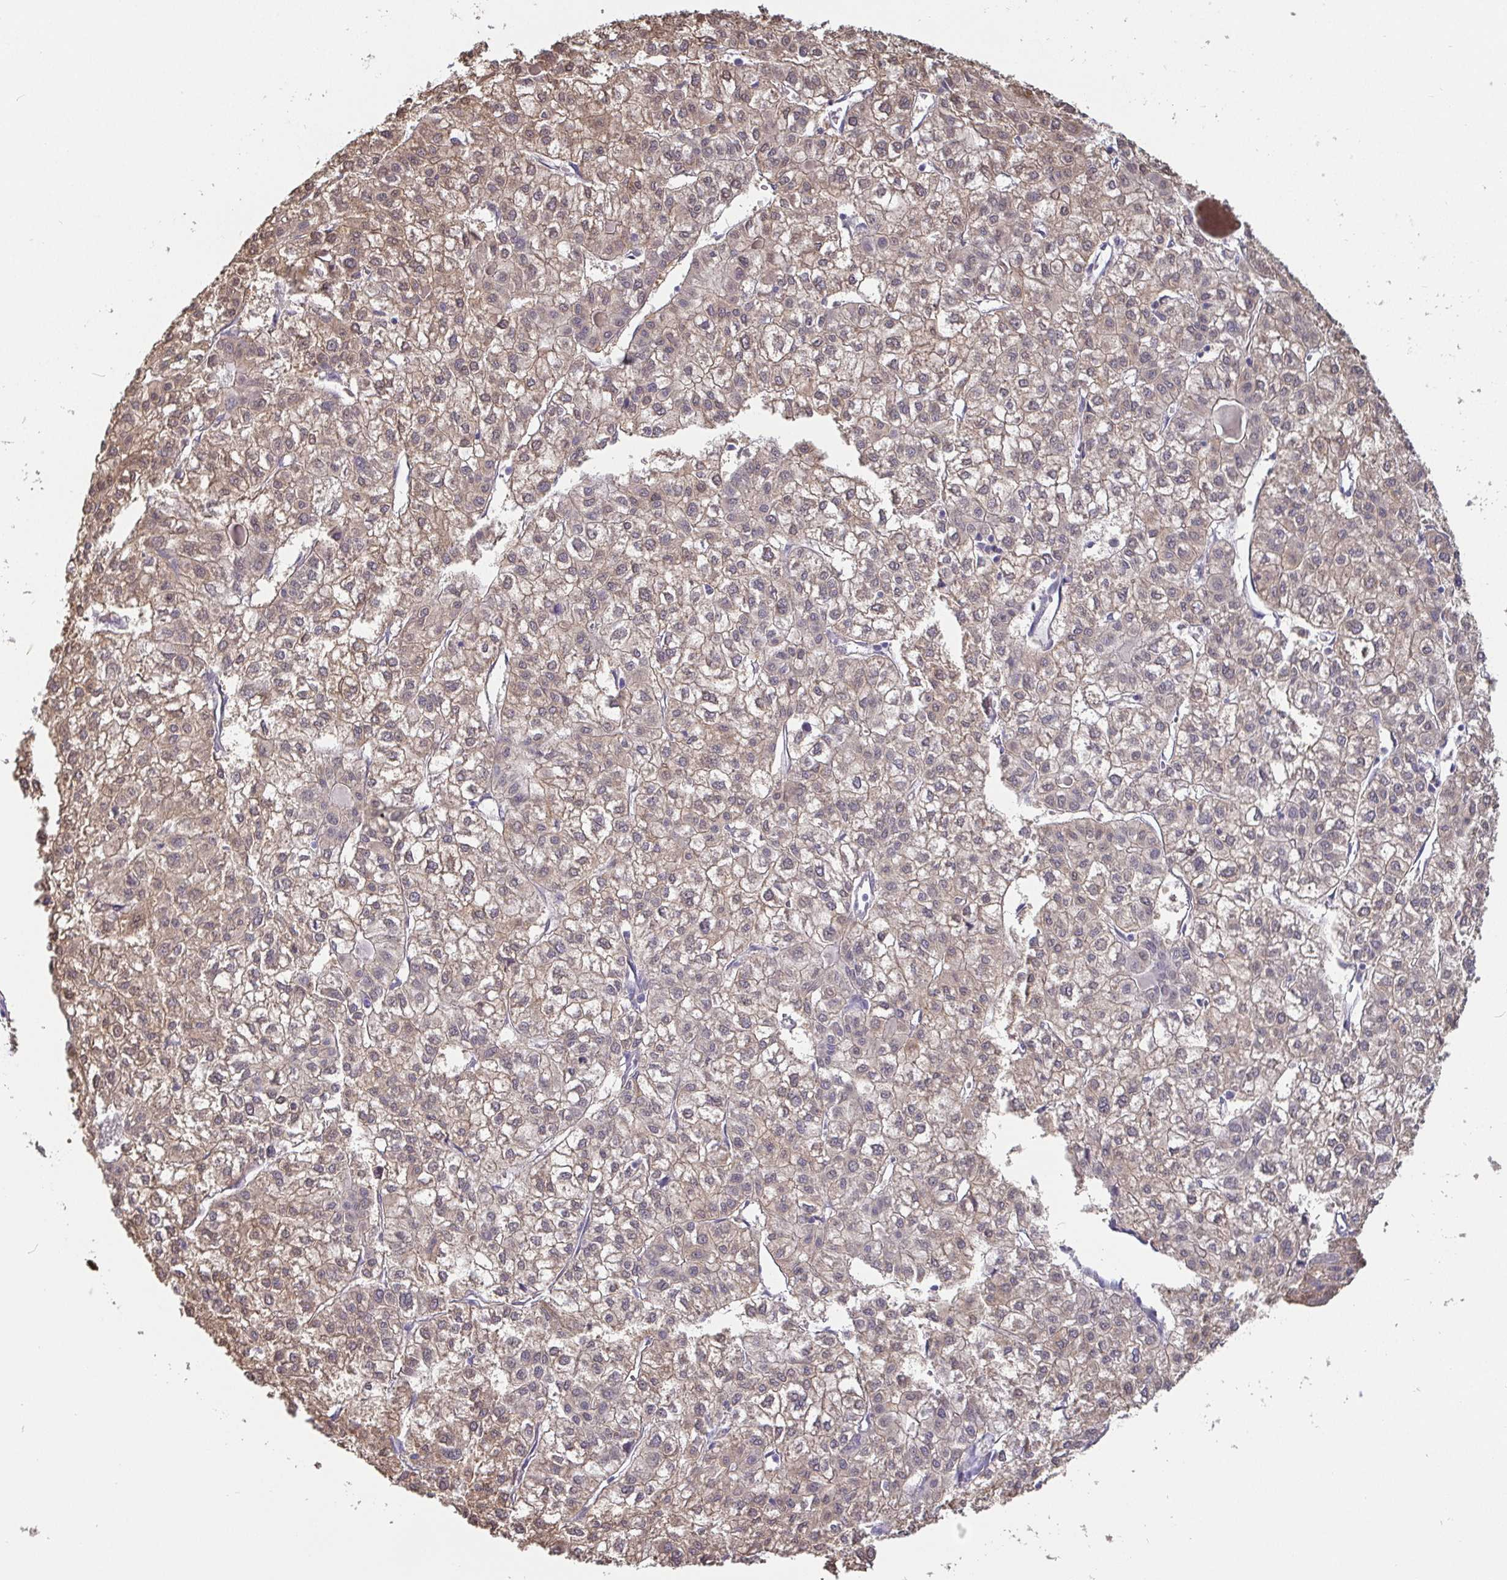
{"staining": {"intensity": "weak", "quantity": ">75%", "location": "cytoplasmic/membranous,nuclear"}, "tissue": "liver cancer", "cell_type": "Tumor cells", "image_type": "cancer", "snomed": [{"axis": "morphology", "description": "Carcinoma, Hepatocellular, NOS"}, {"axis": "topography", "description": "Liver"}], "caption": "Tumor cells reveal weak cytoplasmic/membranous and nuclear positivity in about >75% of cells in liver cancer (hepatocellular carcinoma).", "gene": "IDH1", "patient": {"sex": "female", "age": 43}}